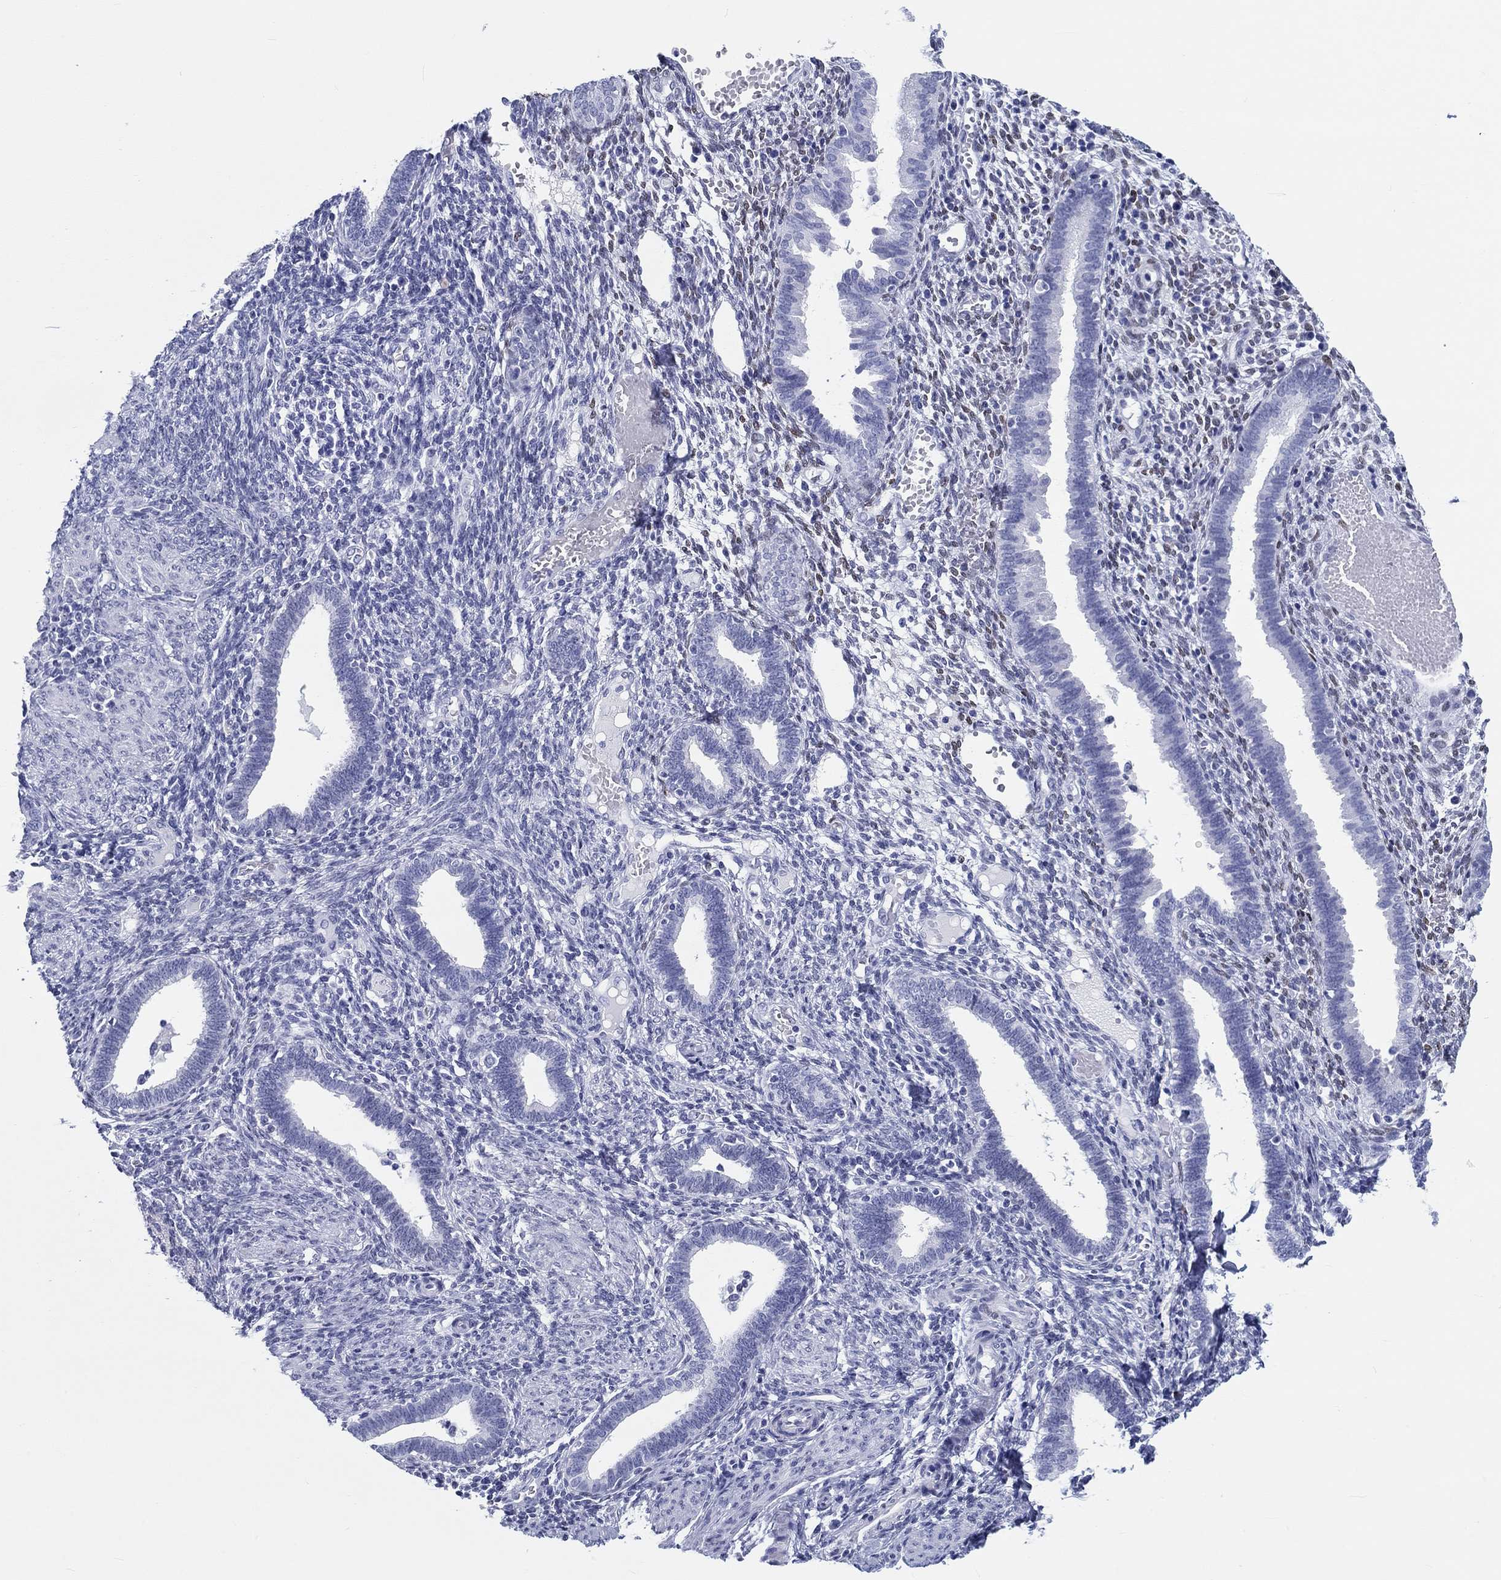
{"staining": {"intensity": "weak", "quantity": "<25%", "location": "nuclear"}, "tissue": "endometrium", "cell_type": "Cells in endometrial stroma", "image_type": "normal", "snomed": [{"axis": "morphology", "description": "Normal tissue, NOS"}, {"axis": "topography", "description": "Endometrium"}], "caption": "Immunohistochemical staining of benign endometrium shows no significant staining in cells in endometrial stroma.", "gene": "H1", "patient": {"sex": "female", "age": 42}}